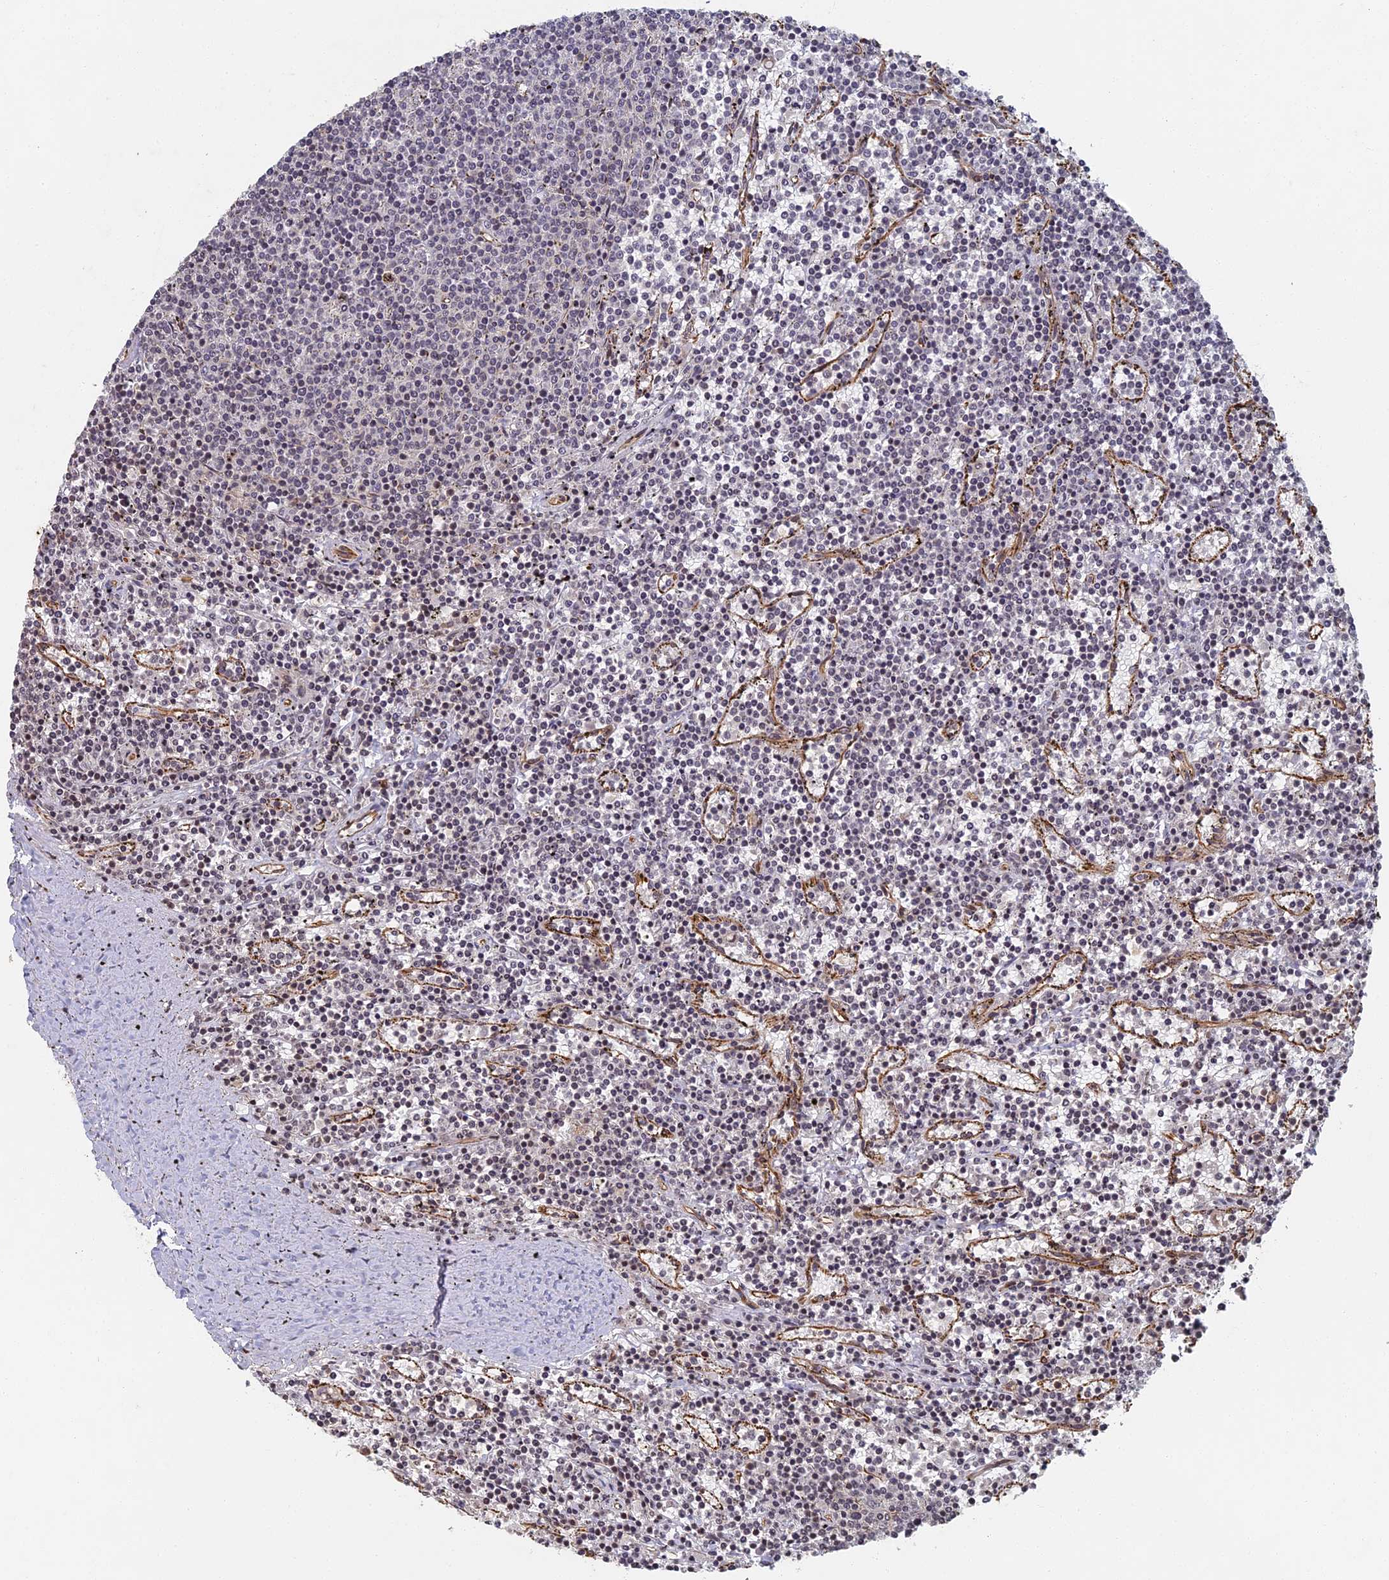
{"staining": {"intensity": "negative", "quantity": "none", "location": "none"}, "tissue": "lymphoma", "cell_type": "Tumor cells", "image_type": "cancer", "snomed": [{"axis": "morphology", "description": "Malignant lymphoma, non-Hodgkin's type, Low grade"}, {"axis": "topography", "description": "Spleen"}], "caption": "This is an IHC image of lymphoma. There is no positivity in tumor cells.", "gene": "ABCB10", "patient": {"sex": "female", "age": 50}}